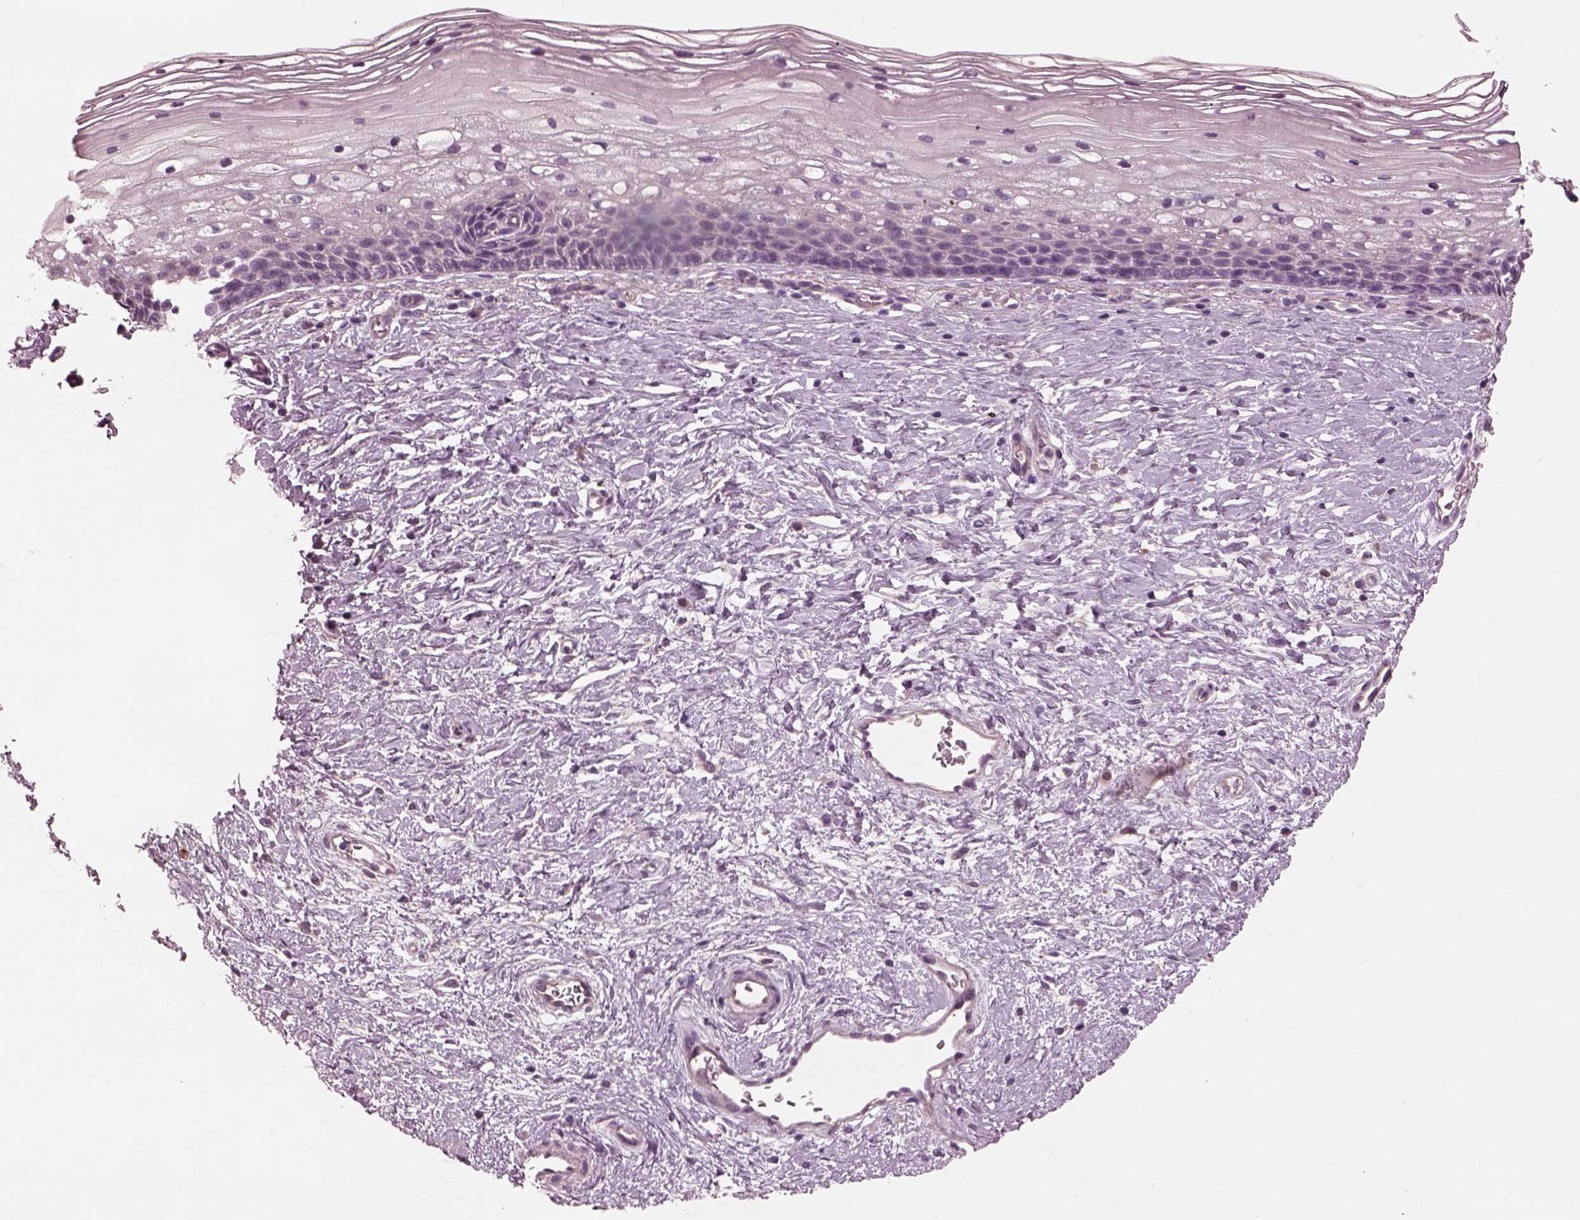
{"staining": {"intensity": "negative", "quantity": "none", "location": "none"}, "tissue": "cervix", "cell_type": "Squamous epithelial cells", "image_type": "normal", "snomed": [{"axis": "morphology", "description": "Normal tissue, NOS"}, {"axis": "topography", "description": "Cervix"}], "caption": "Immunohistochemistry (IHC) histopathology image of normal human cervix stained for a protein (brown), which demonstrates no staining in squamous epithelial cells. Brightfield microscopy of immunohistochemistry stained with DAB (brown) and hematoxylin (blue), captured at high magnification.", "gene": "ODAD1", "patient": {"sex": "female", "age": 34}}